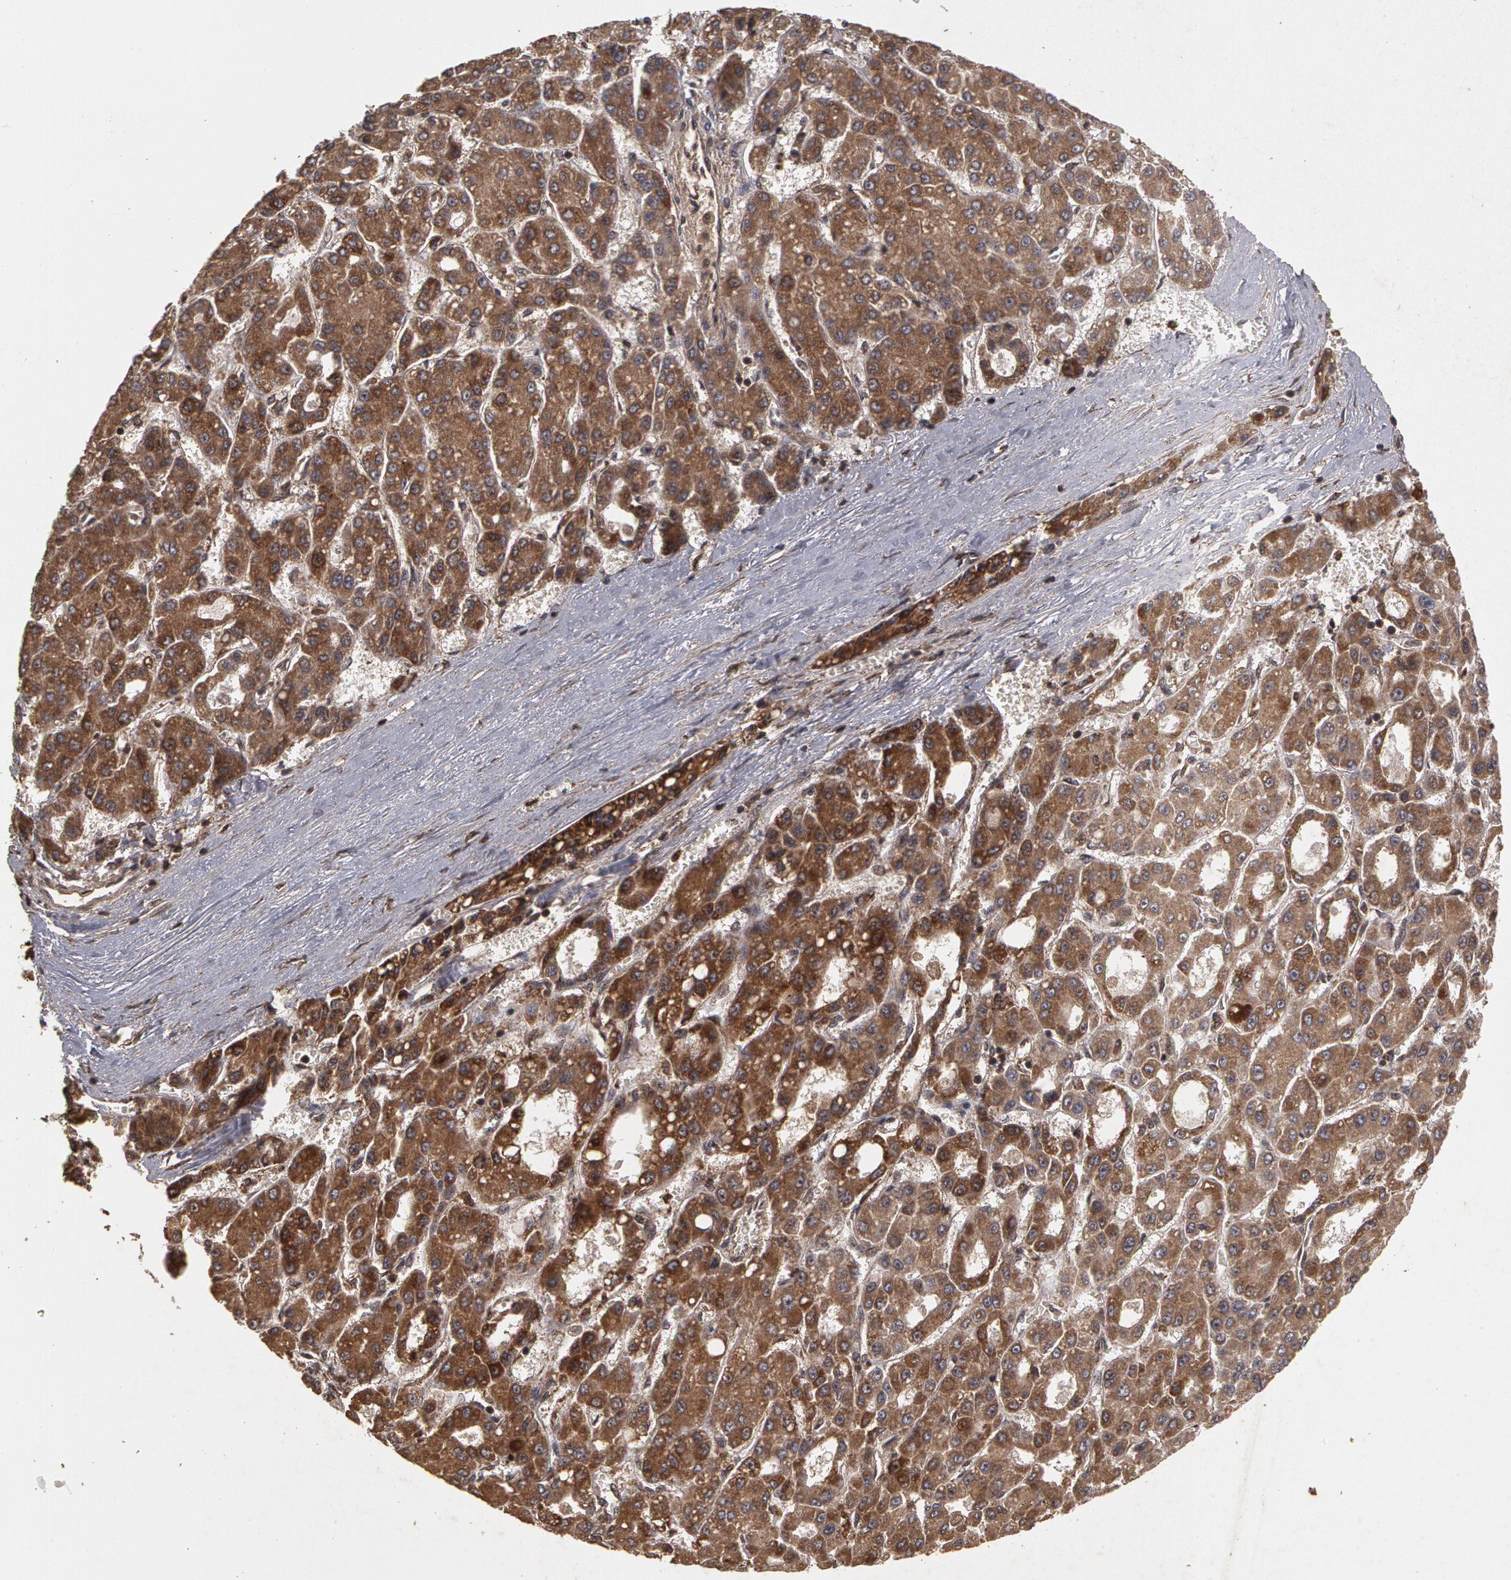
{"staining": {"intensity": "moderate", "quantity": ">75%", "location": "cytoplasmic/membranous"}, "tissue": "liver cancer", "cell_type": "Tumor cells", "image_type": "cancer", "snomed": [{"axis": "morphology", "description": "Carcinoma, Hepatocellular, NOS"}, {"axis": "topography", "description": "Liver"}], "caption": "Protein expression analysis of human liver hepatocellular carcinoma reveals moderate cytoplasmic/membranous positivity in approximately >75% of tumor cells.", "gene": "CALR", "patient": {"sex": "male", "age": 69}}